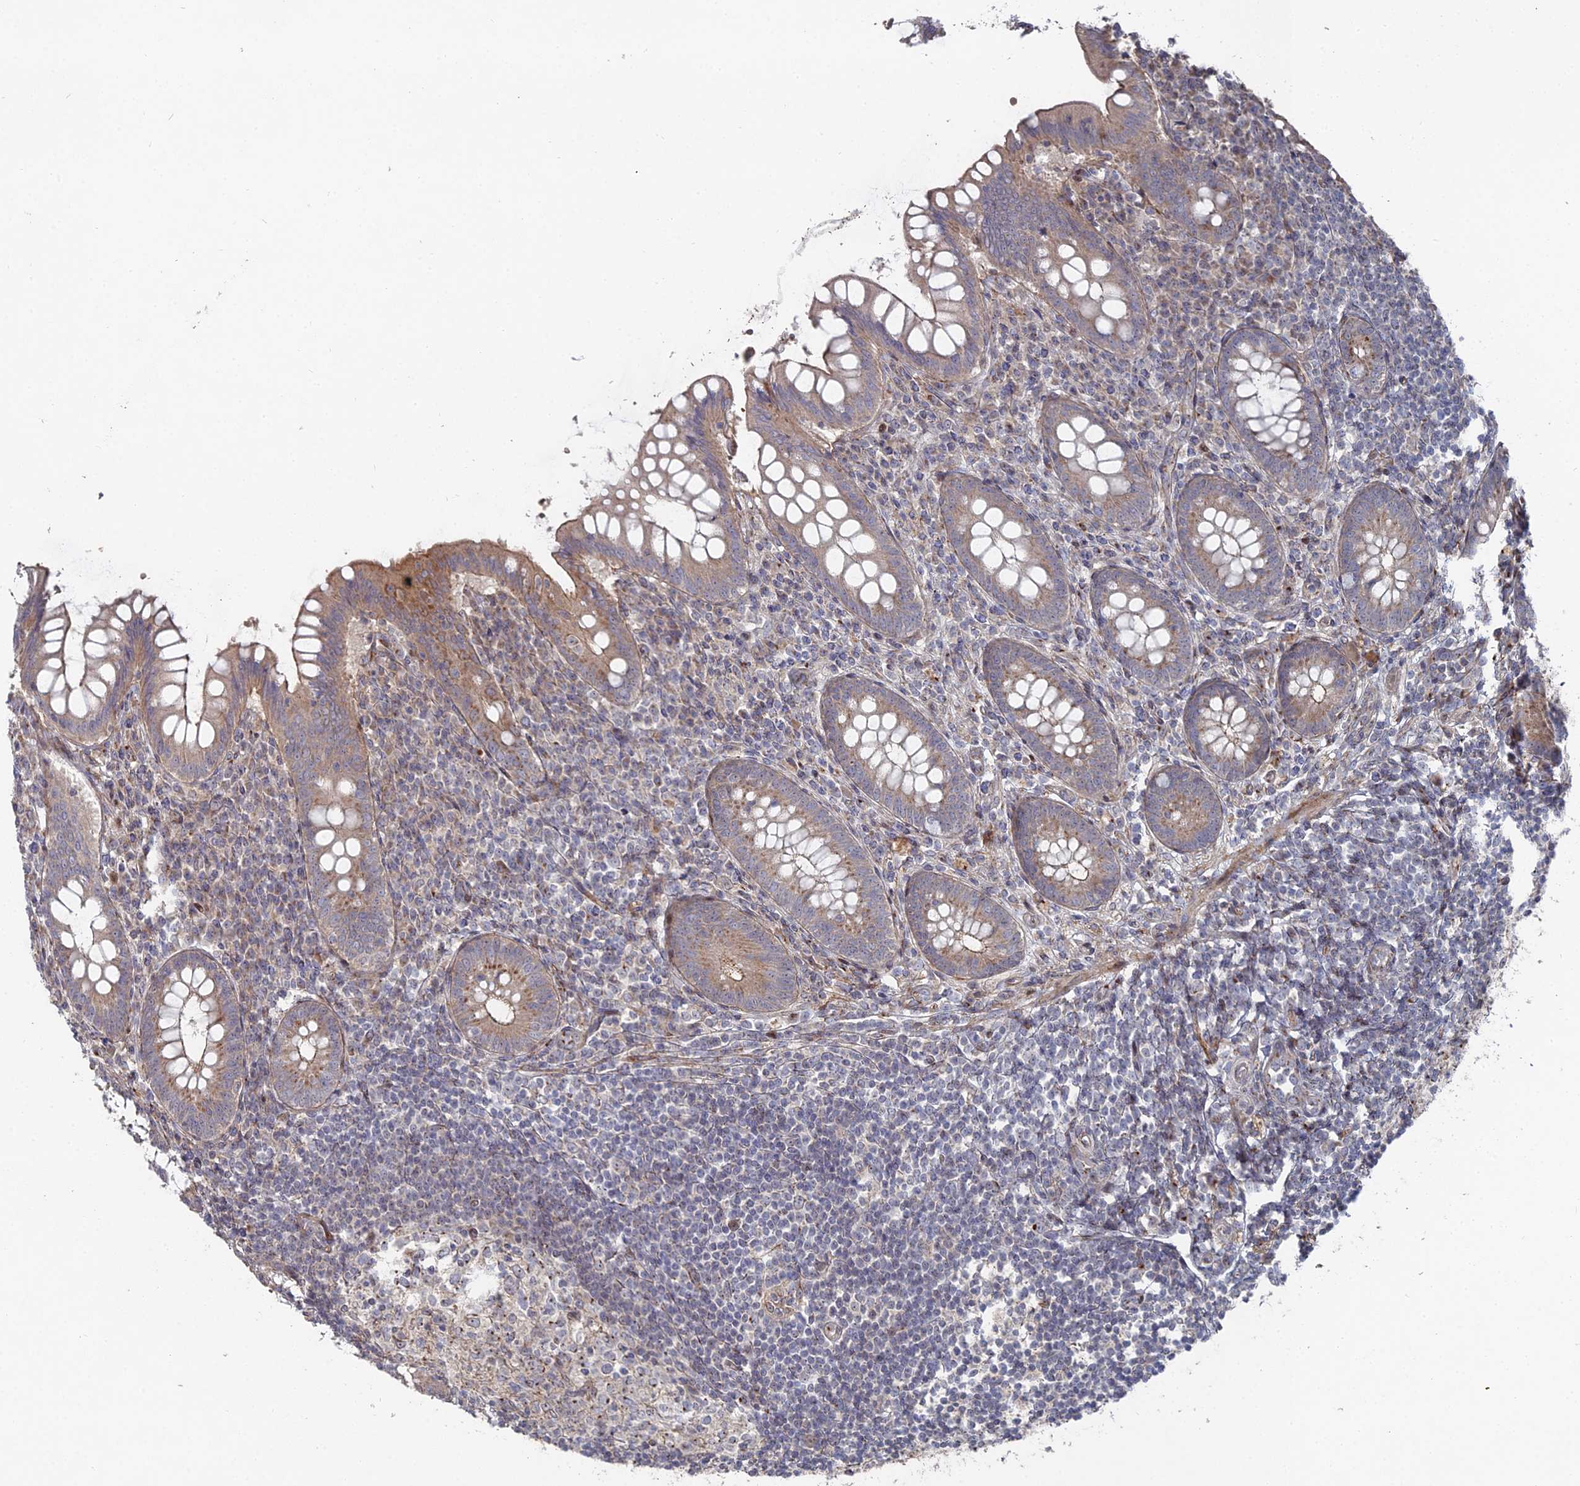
{"staining": {"intensity": "moderate", "quantity": ">75%", "location": "cytoplasmic/membranous"}, "tissue": "appendix", "cell_type": "Glandular cells", "image_type": "normal", "snomed": [{"axis": "morphology", "description": "Normal tissue, NOS"}, {"axis": "topography", "description": "Appendix"}], "caption": "The image demonstrates immunohistochemical staining of benign appendix. There is moderate cytoplasmic/membranous positivity is appreciated in about >75% of glandular cells.", "gene": "SGMS1", "patient": {"sex": "female", "age": 33}}